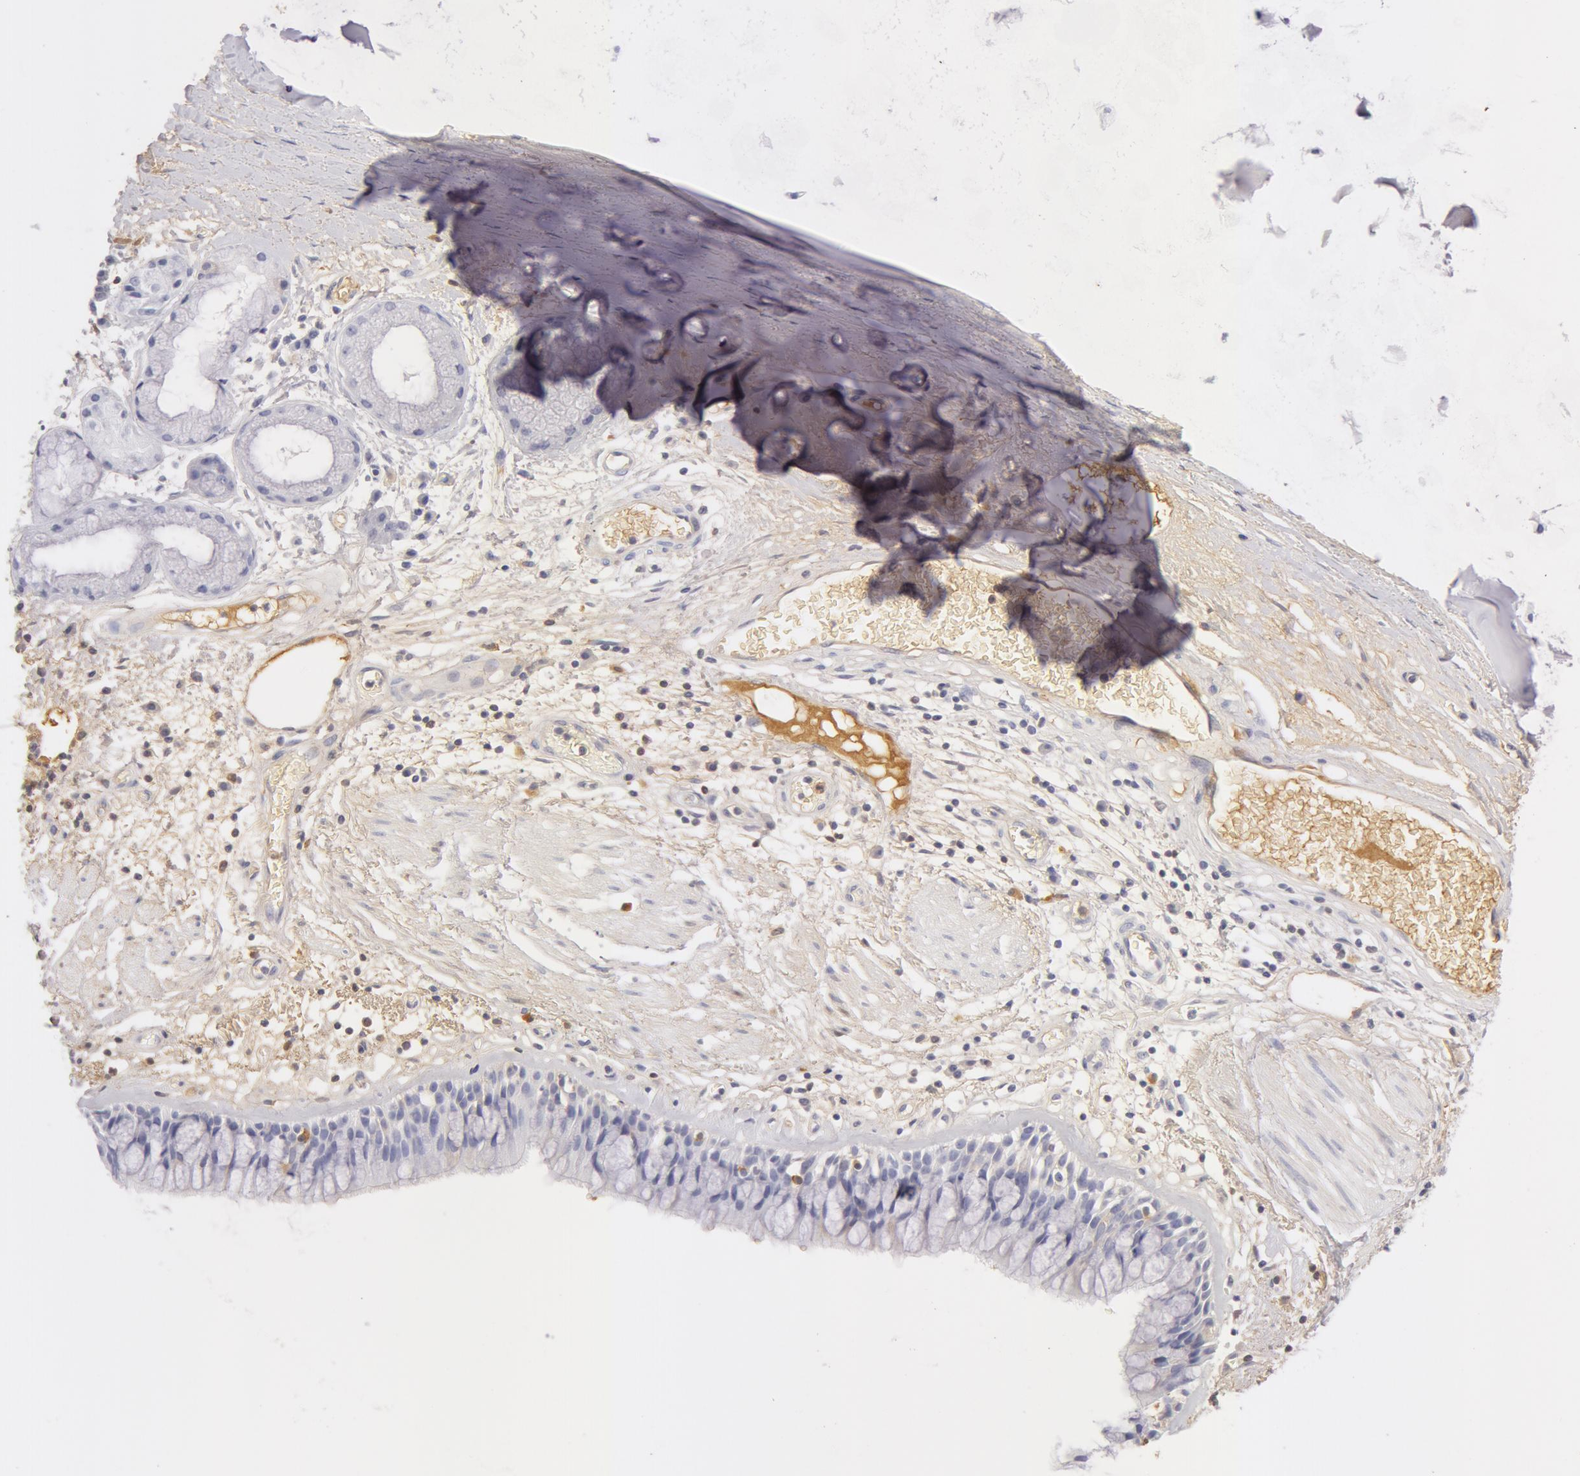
{"staining": {"intensity": "negative", "quantity": "none", "location": "none"}, "tissue": "bronchus", "cell_type": "Respiratory epithelial cells", "image_type": "normal", "snomed": [{"axis": "morphology", "description": "Normal tissue, NOS"}, {"axis": "topography", "description": "Bronchus"}, {"axis": "topography", "description": "Lung"}], "caption": "Respiratory epithelial cells show no significant protein staining in unremarkable bronchus. (Stains: DAB (3,3'-diaminobenzidine) immunohistochemistry (IHC) with hematoxylin counter stain, Microscopy: brightfield microscopy at high magnification).", "gene": "AHSG", "patient": {"sex": "female", "age": 57}}